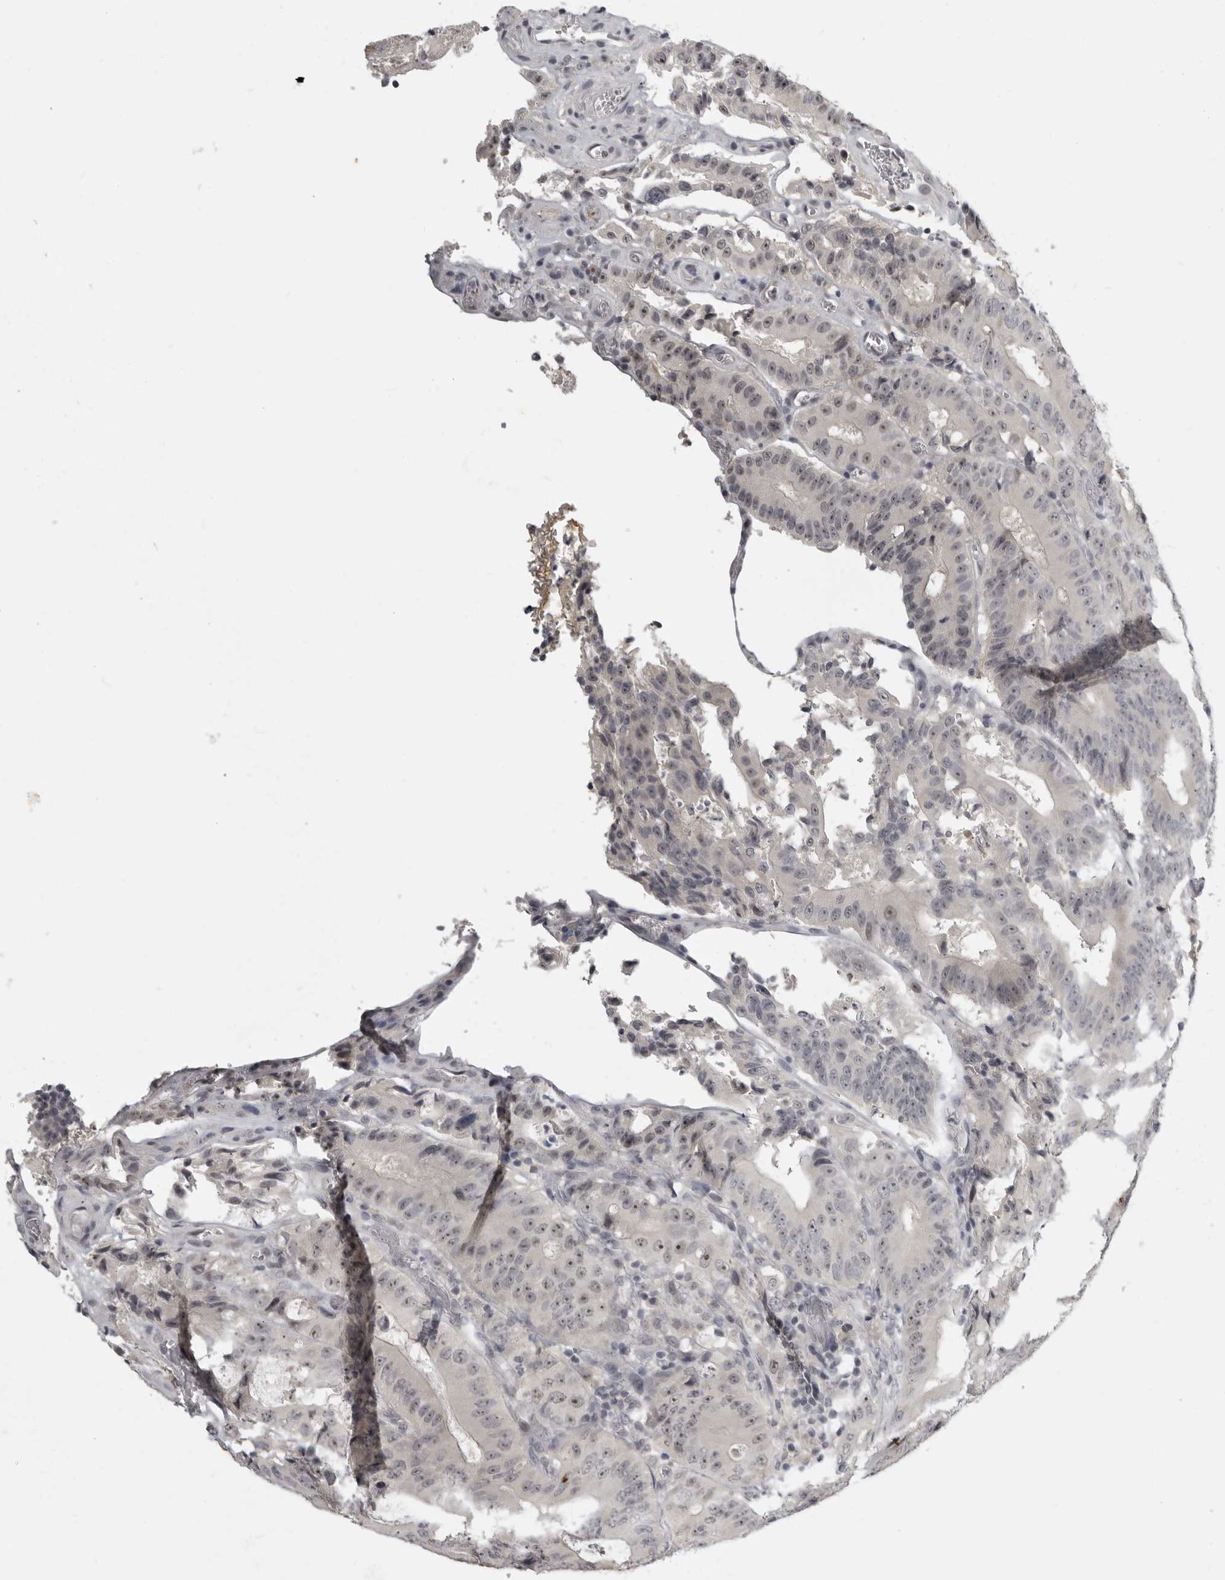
{"staining": {"intensity": "negative", "quantity": "none", "location": "none"}, "tissue": "colorectal cancer", "cell_type": "Tumor cells", "image_type": "cancer", "snomed": [{"axis": "morphology", "description": "Adenocarcinoma, NOS"}, {"axis": "topography", "description": "Colon"}], "caption": "DAB immunohistochemical staining of human colorectal cancer reveals no significant staining in tumor cells. (DAB (3,3'-diaminobenzidine) IHC with hematoxylin counter stain).", "gene": "MRTO4", "patient": {"sex": "male", "age": 83}}